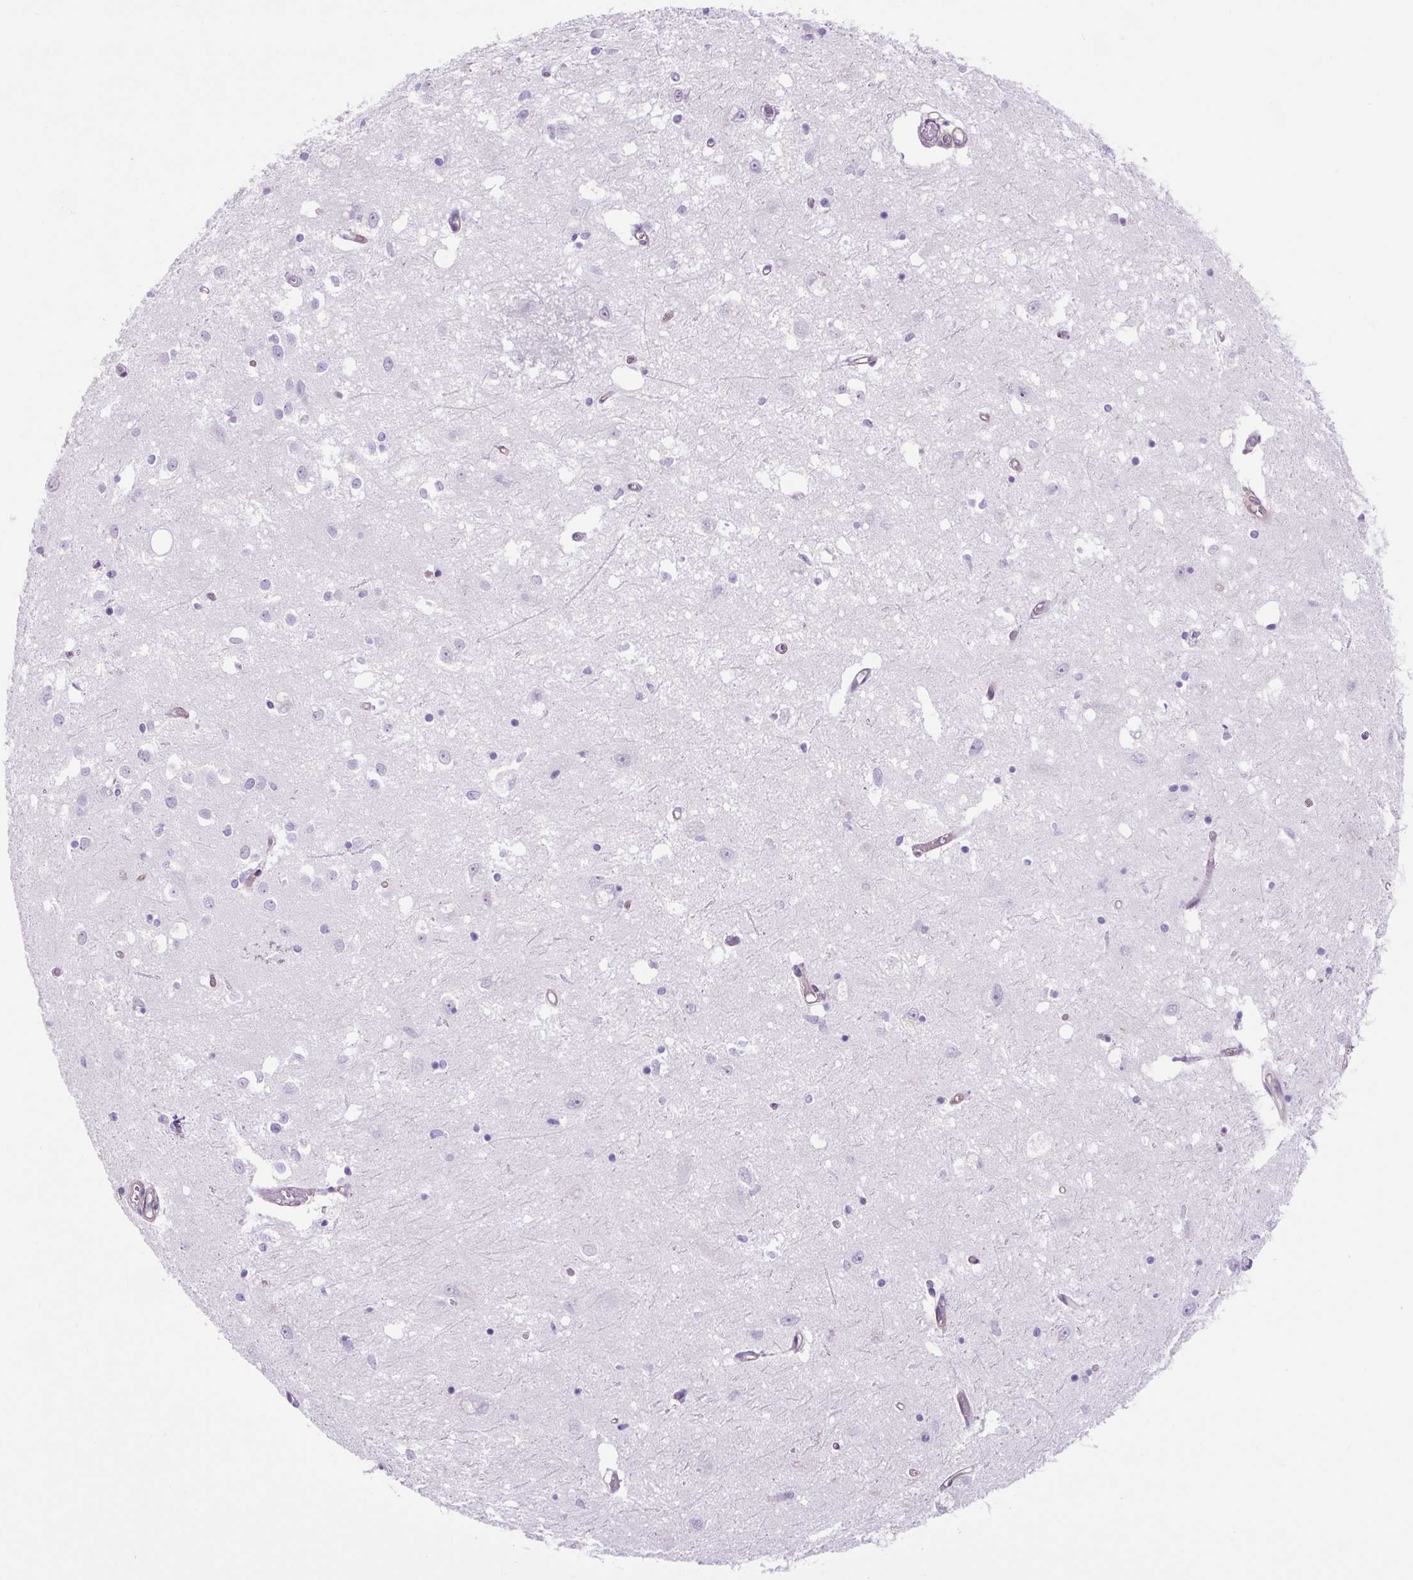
{"staining": {"intensity": "negative", "quantity": "none", "location": "none"}, "tissue": "caudate", "cell_type": "Glial cells", "image_type": "normal", "snomed": [{"axis": "morphology", "description": "Normal tissue, NOS"}, {"axis": "topography", "description": "Lateral ventricle wall"}], "caption": "Human caudate stained for a protein using IHC shows no expression in glial cells.", "gene": "KRT12", "patient": {"sex": "male", "age": 70}}